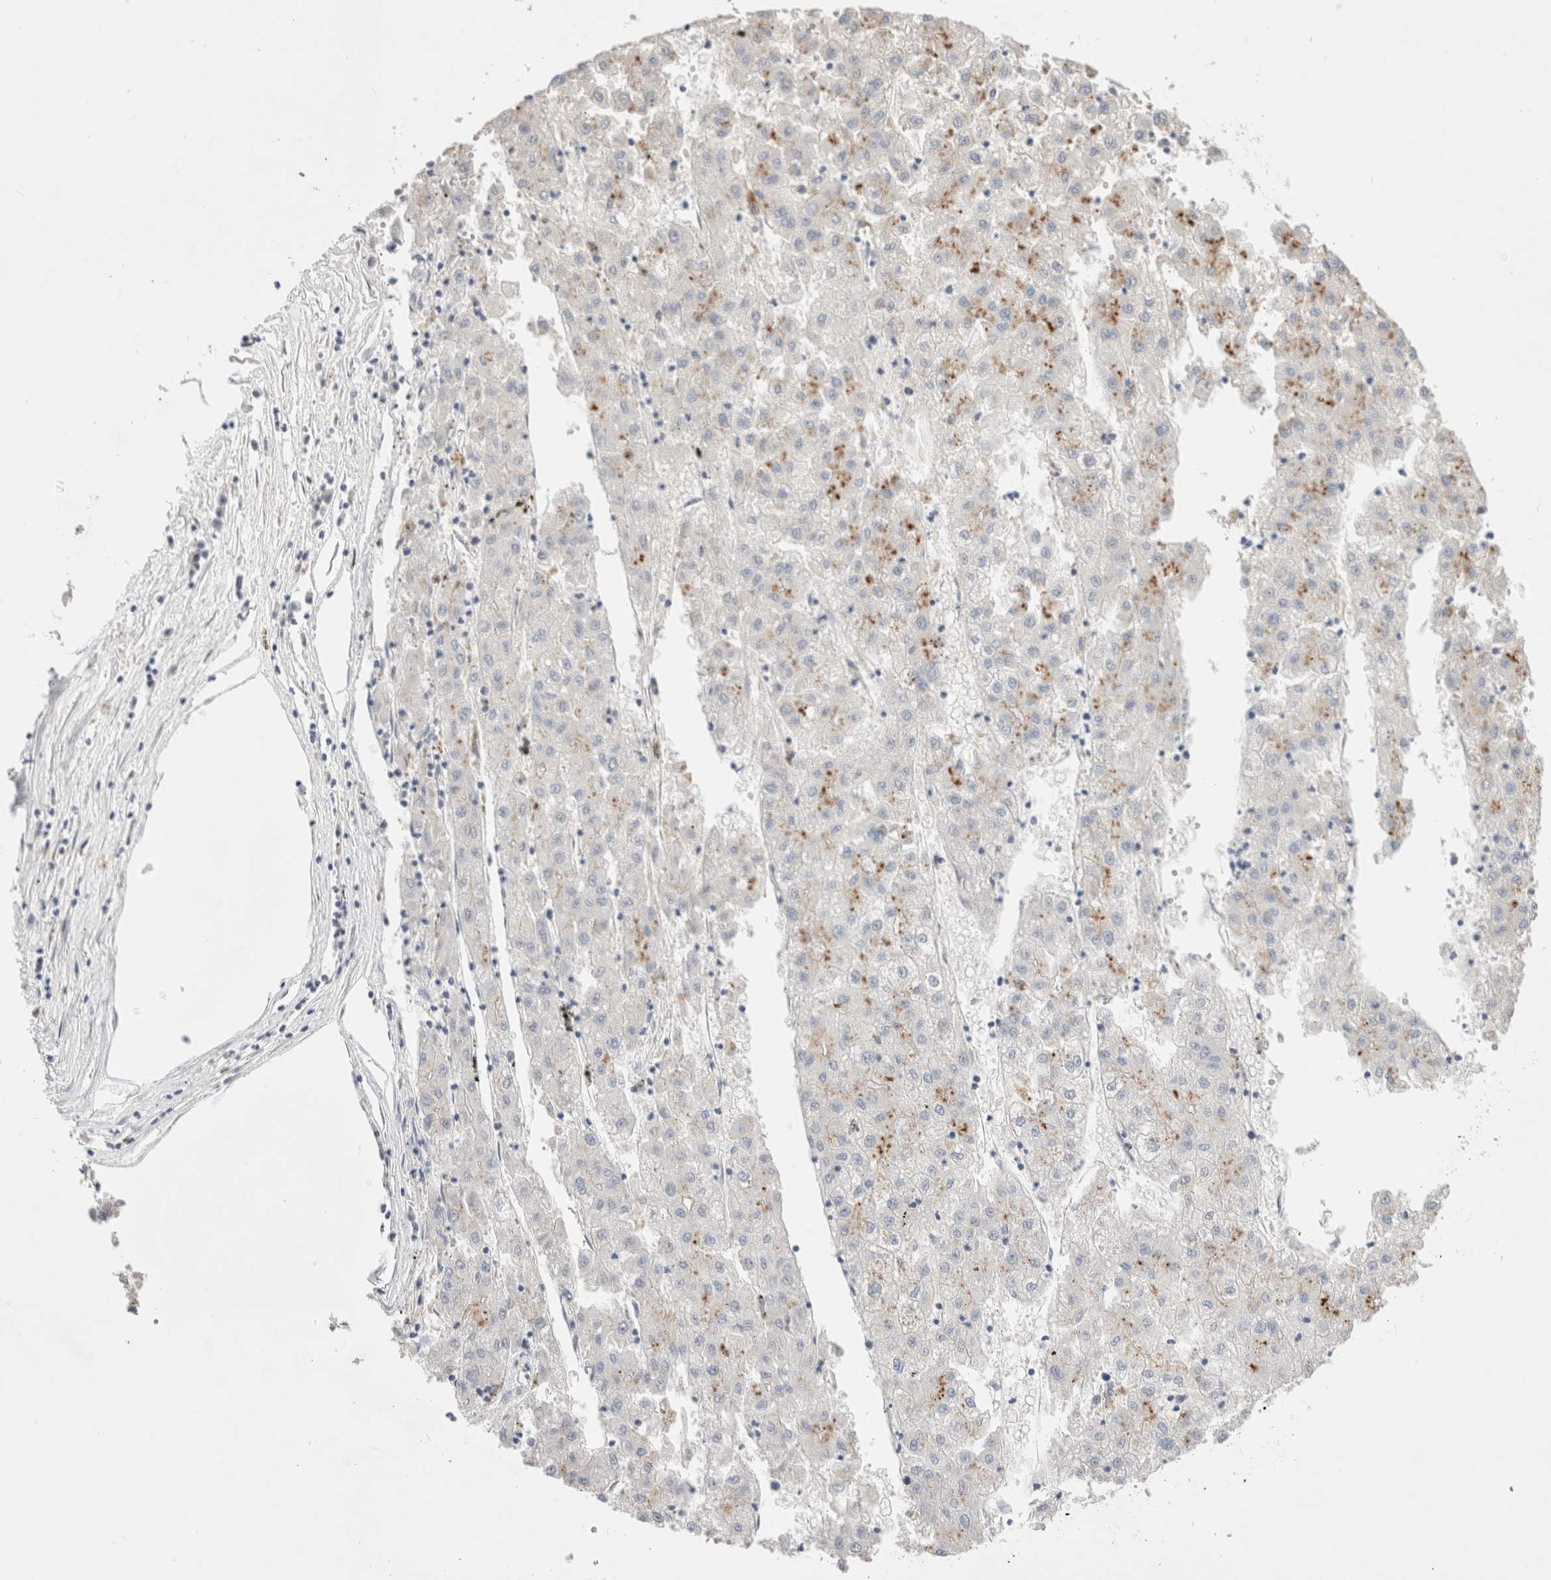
{"staining": {"intensity": "negative", "quantity": "none", "location": "none"}, "tissue": "liver cancer", "cell_type": "Tumor cells", "image_type": "cancer", "snomed": [{"axis": "morphology", "description": "Carcinoma, Hepatocellular, NOS"}, {"axis": "topography", "description": "Liver"}], "caption": "Liver cancer stained for a protein using IHC exhibits no positivity tumor cells.", "gene": "HPGDS", "patient": {"sex": "male", "age": 72}}